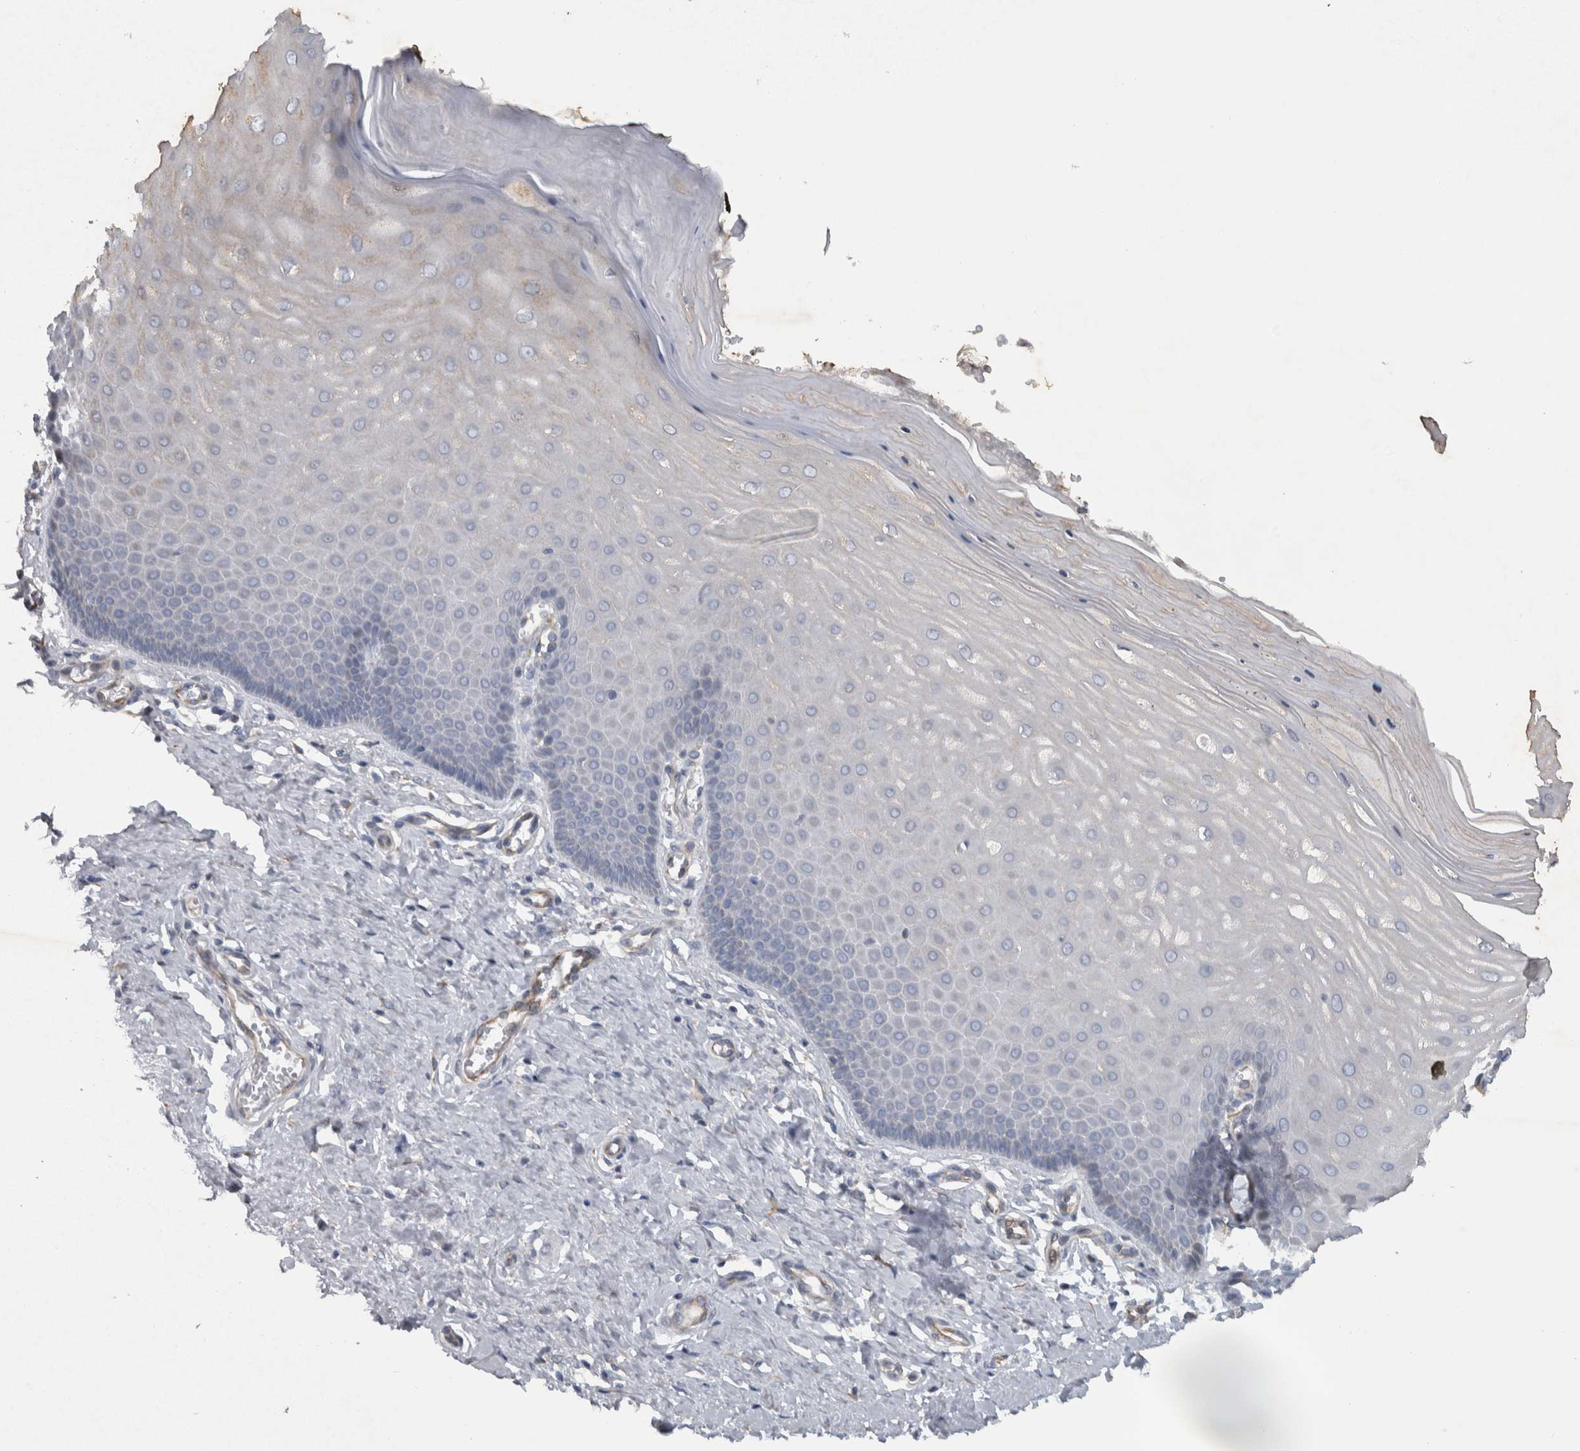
{"staining": {"intensity": "weak", "quantity": "<25%", "location": "cytoplasmic/membranous"}, "tissue": "cervix", "cell_type": "Glandular cells", "image_type": "normal", "snomed": [{"axis": "morphology", "description": "Normal tissue, NOS"}, {"axis": "topography", "description": "Cervix"}], "caption": "An immunohistochemistry histopathology image of unremarkable cervix is shown. There is no staining in glandular cells of cervix. (Stains: DAB immunohistochemistry with hematoxylin counter stain, Microscopy: brightfield microscopy at high magnification).", "gene": "NT5C2", "patient": {"sex": "female", "age": 55}}